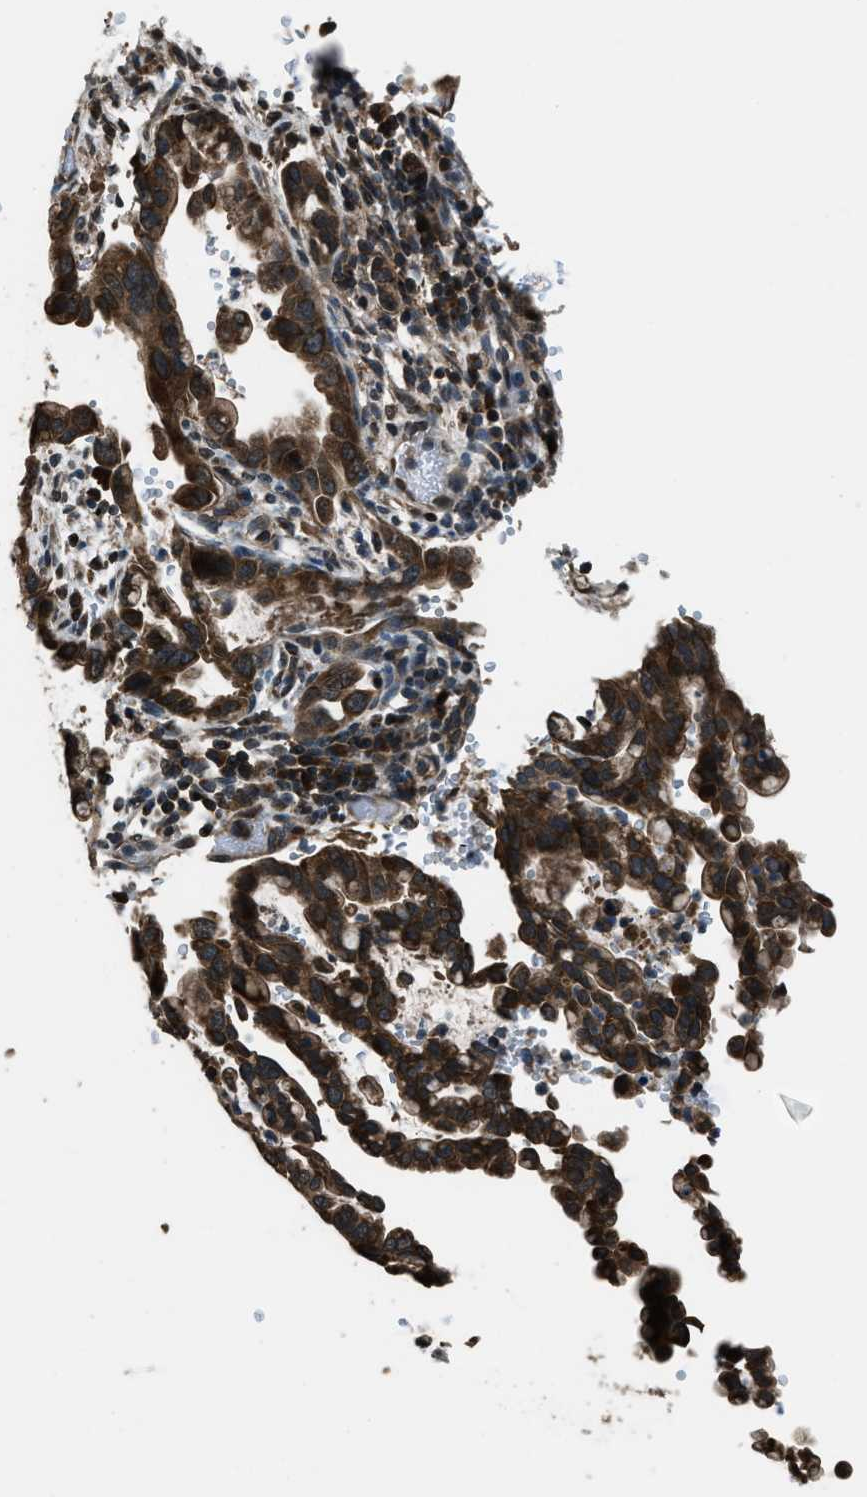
{"staining": {"intensity": "strong", "quantity": ">75%", "location": "cytoplasmic/membranous"}, "tissue": "pancreatic cancer", "cell_type": "Tumor cells", "image_type": "cancer", "snomed": [{"axis": "morphology", "description": "Adenocarcinoma, NOS"}, {"axis": "topography", "description": "Pancreas"}], "caption": "This is a micrograph of immunohistochemistry staining of pancreatic cancer, which shows strong staining in the cytoplasmic/membranous of tumor cells.", "gene": "TRIM4", "patient": {"sex": "female", "age": 70}}